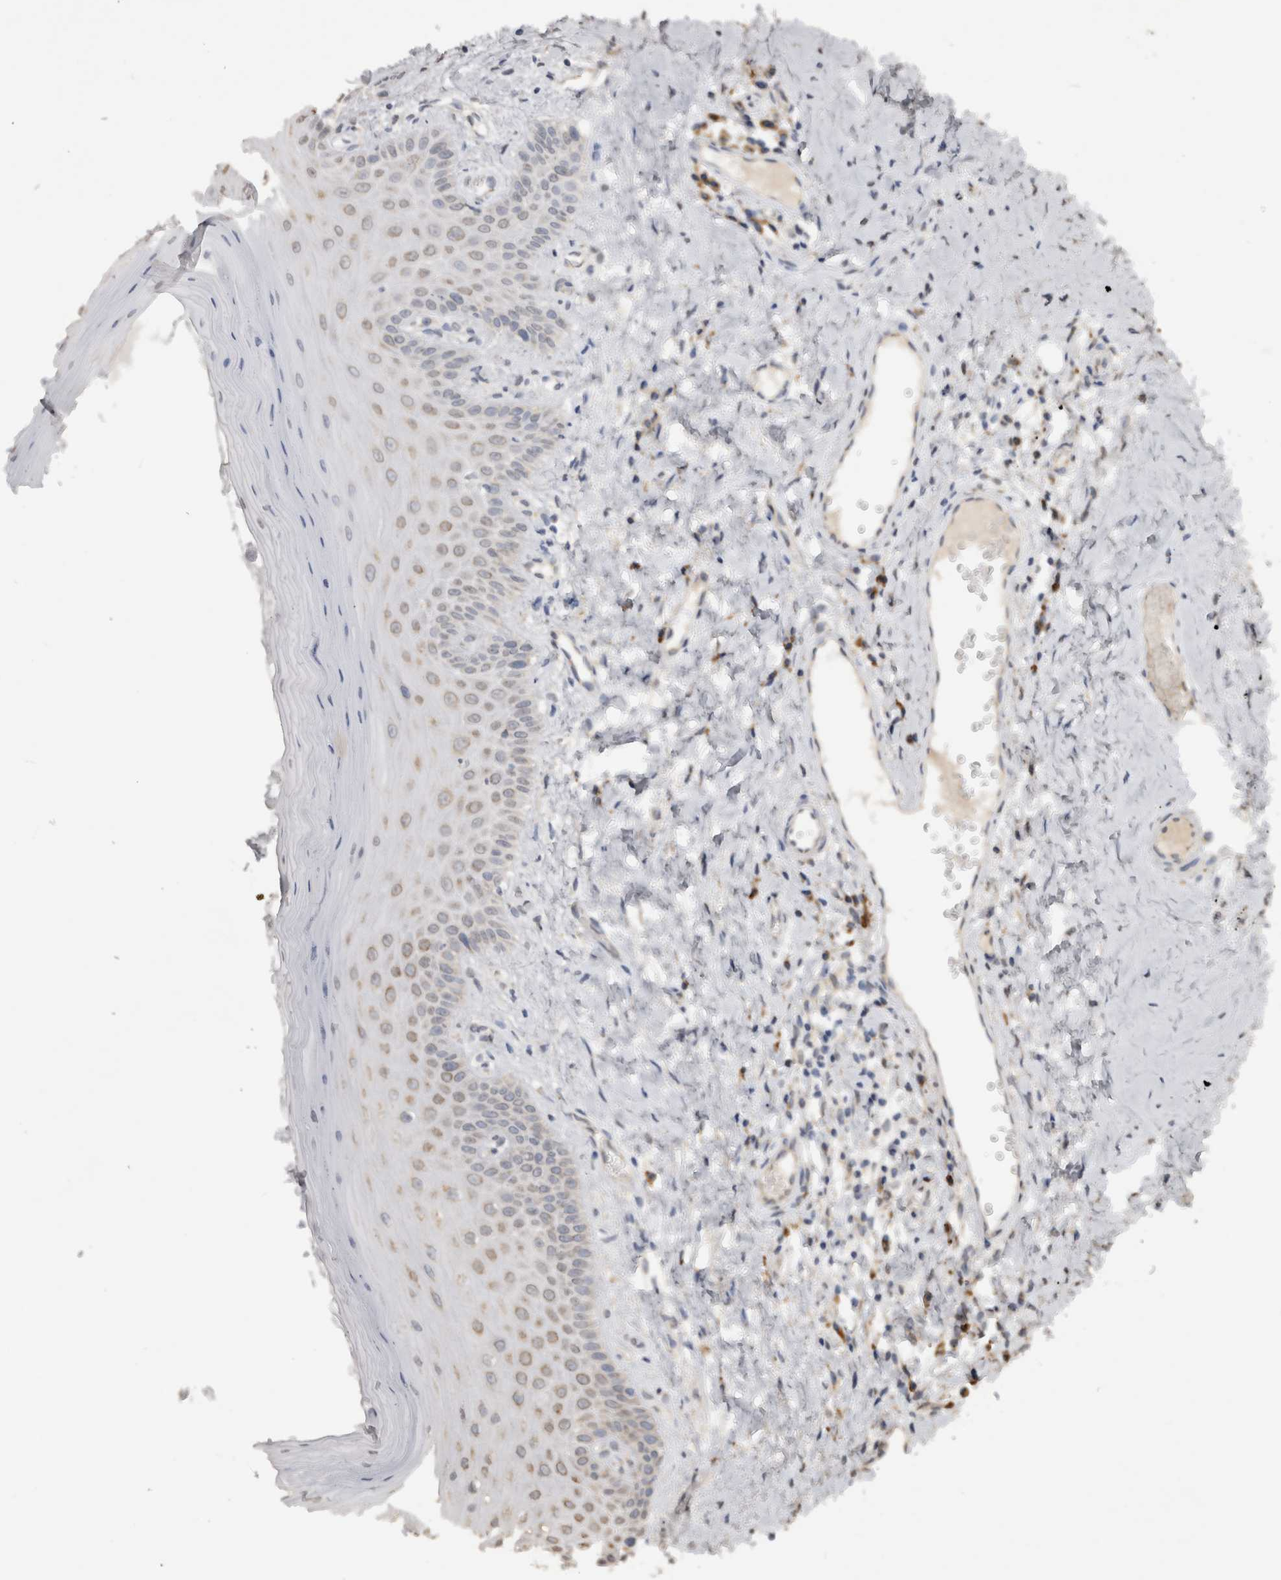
{"staining": {"intensity": "weak", "quantity": ">75%", "location": "nuclear"}, "tissue": "oral mucosa", "cell_type": "Squamous epithelial cells", "image_type": "normal", "snomed": [{"axis": "morphology", "description": "Normal tissue, NOS"}, {"axis": "topography", "description": "Oral tissue"}], "caption": "Immunohistochemistry (DAB) staining of normal human oral mucosa demonstrates weak nuclear protein staining in about >75% of squamous epithelial cells. (DAB (3,3'-diaminobenzidine) IHC, brown staining for protein, blue staining for nuclei).", "gene": "NOMO1", "patient": {"sex": "male", "age": 66}}